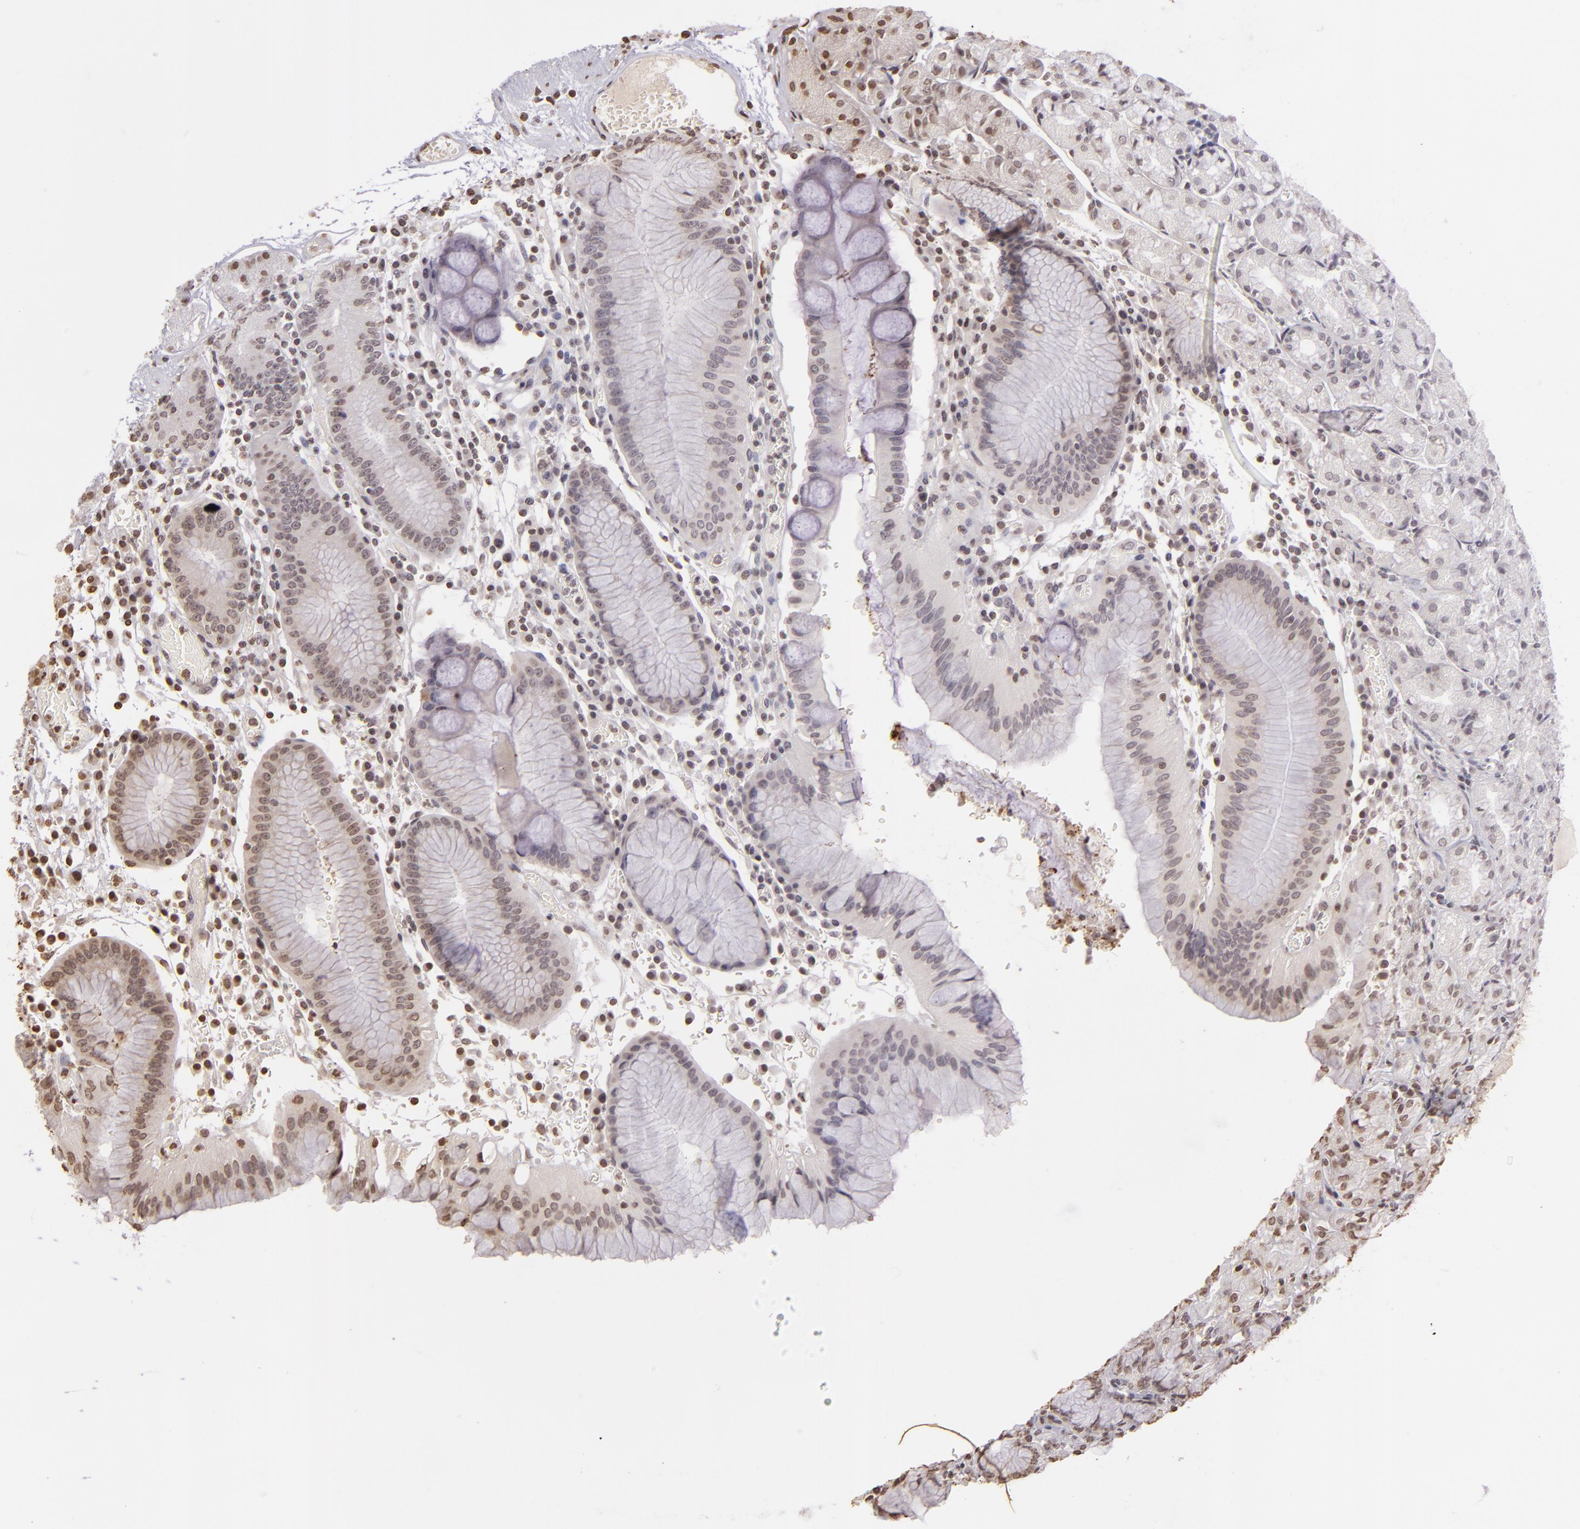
{"staining": {"intensity": "weak", "quantity": "25%-75%", "location": "nuclear"}, "tissue": "stomach", "cell_type": "Glandular cells", "image_type": "normal", "snomed": [{"axis": "morphology", "description": "Normal tissue, NOS"}, {"axis": "topography", "description": "Stomach, lower"}], "caption": "Weak nuclear protein staining is present in approximately 25%-75% of glandular cells in stomach.", "gene": "THRB", "patient": {"sex": "female", "age": 73}}